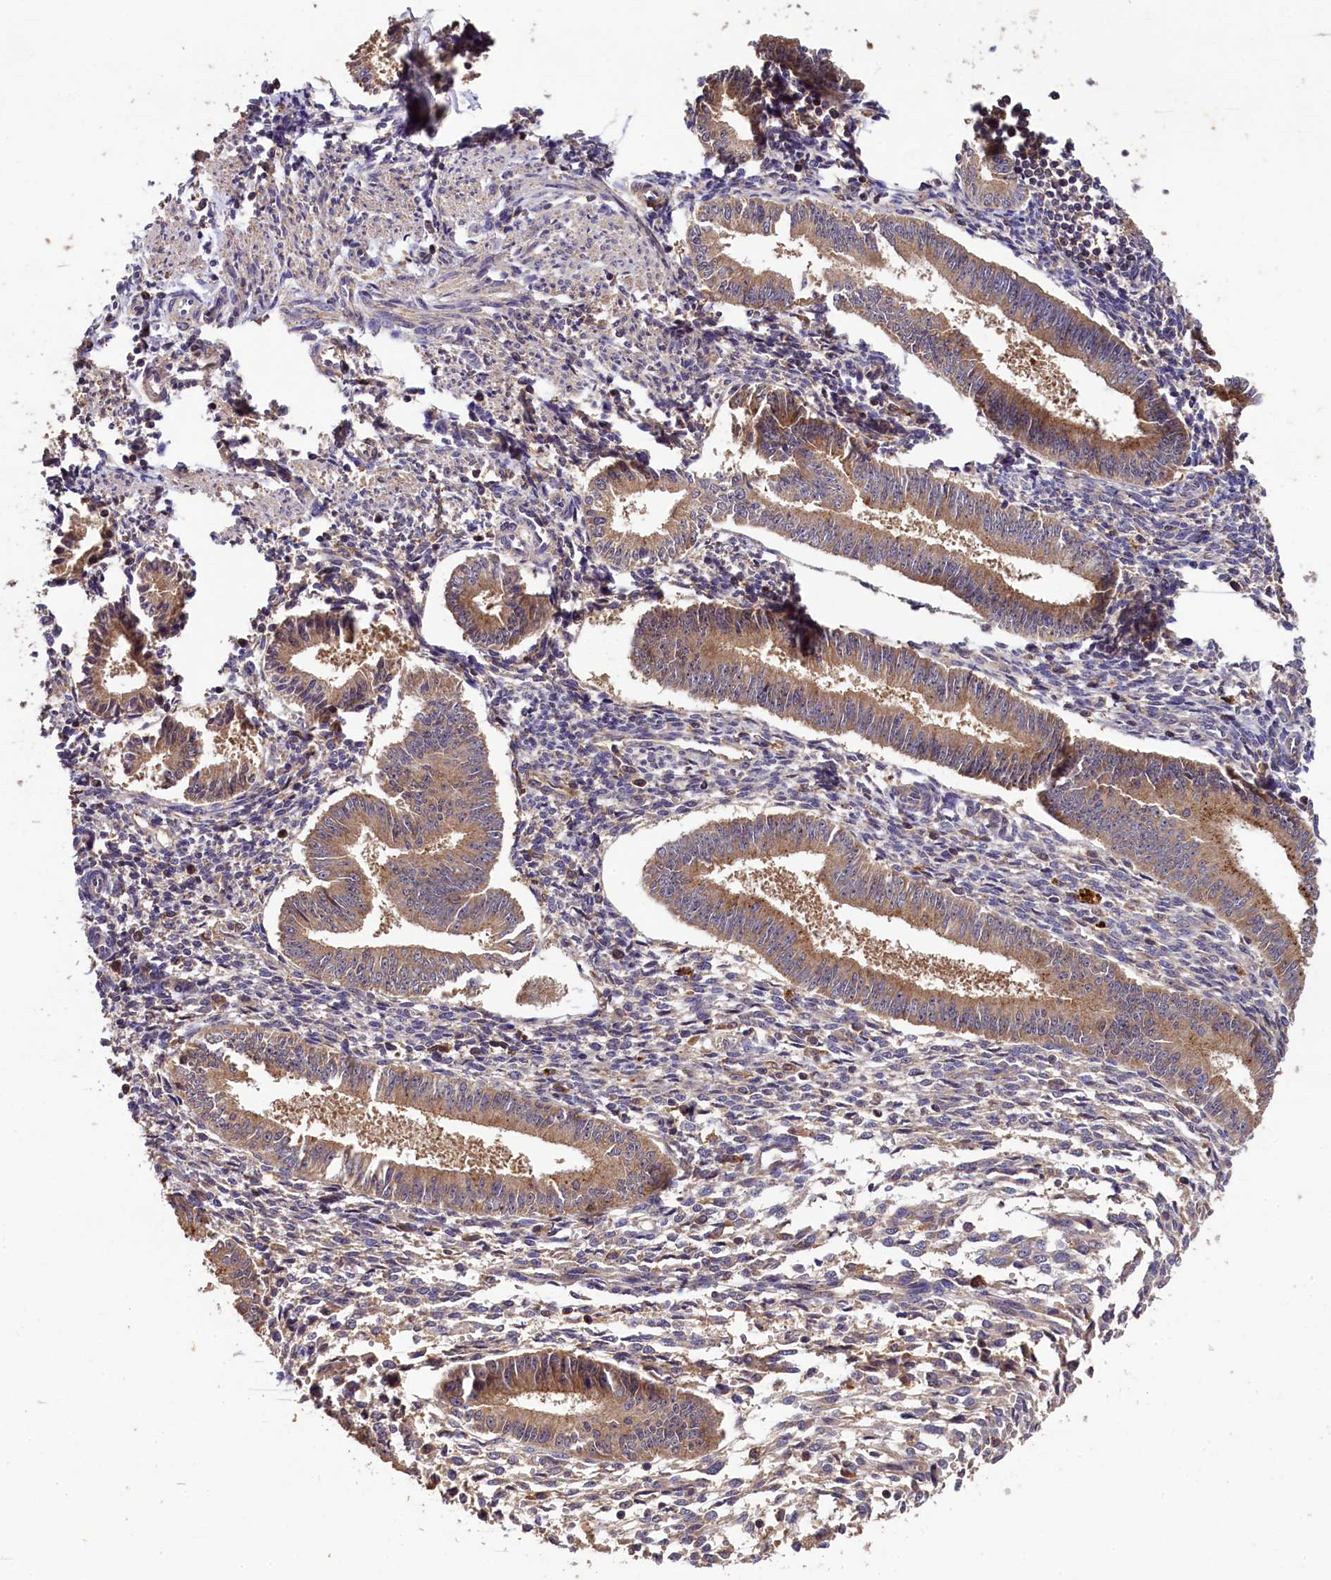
{"staining": {"intensity": "negative", "quantity": "none", "location": "none"}, "tissue": "endometrium", "cell_type": "Cells in endometrial stroma", "image_type": "normal", "snomed": [{"axis": "morphology", "description": "Normal tissue, NOS"}, {"axis": "topography", "description": "Uterus"}, {"axis": "topography", "description": "Endometrium"}], "caption": "Benign endometrium was stained to show a protein in brown. There is no significant expression in cells in endometrial stroma.", "gene": "PLXNB1", "patient": {"sex": "female", "age": 48}}